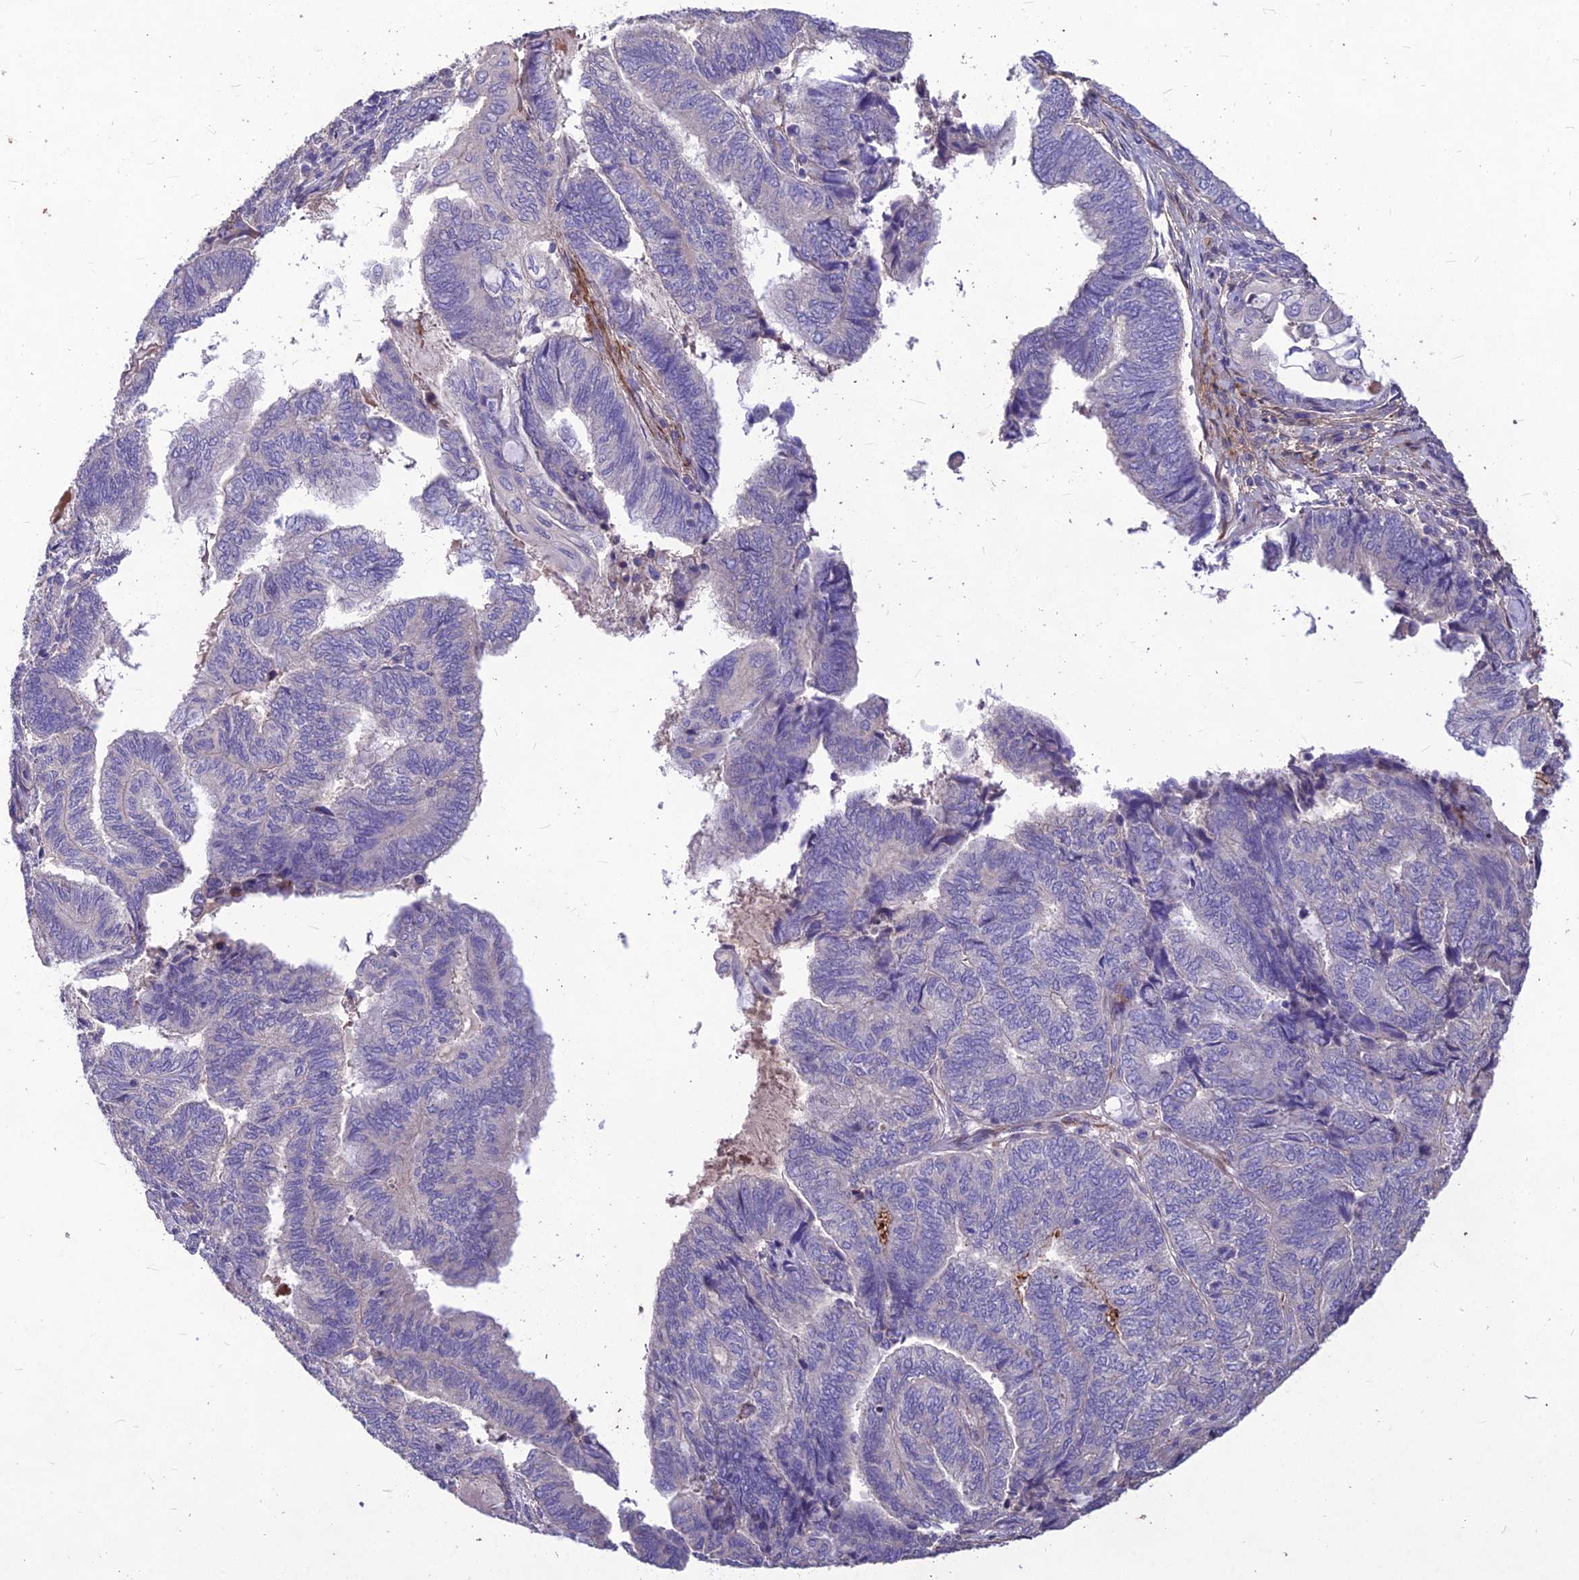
{"staining": {"intensity": "negative", "quantity": "none", "location": "none"}, "tissue": "endometrial cancer", "cell_type": "Tumor cells", "image_type": "cancer", "snomed": [{"axis": "morphology", "description": "Adenocarcinoma, NOS"}, {"axis": "topography", "description": "Uterus"}, {"axis": "topography", "description": "Endometrium"}], "caption": "There is no significant positivity in tumor cells of endometrial adenocarcinoma.", "gene": "CLUH", "patient": {"sex": "female", "age": 70}}